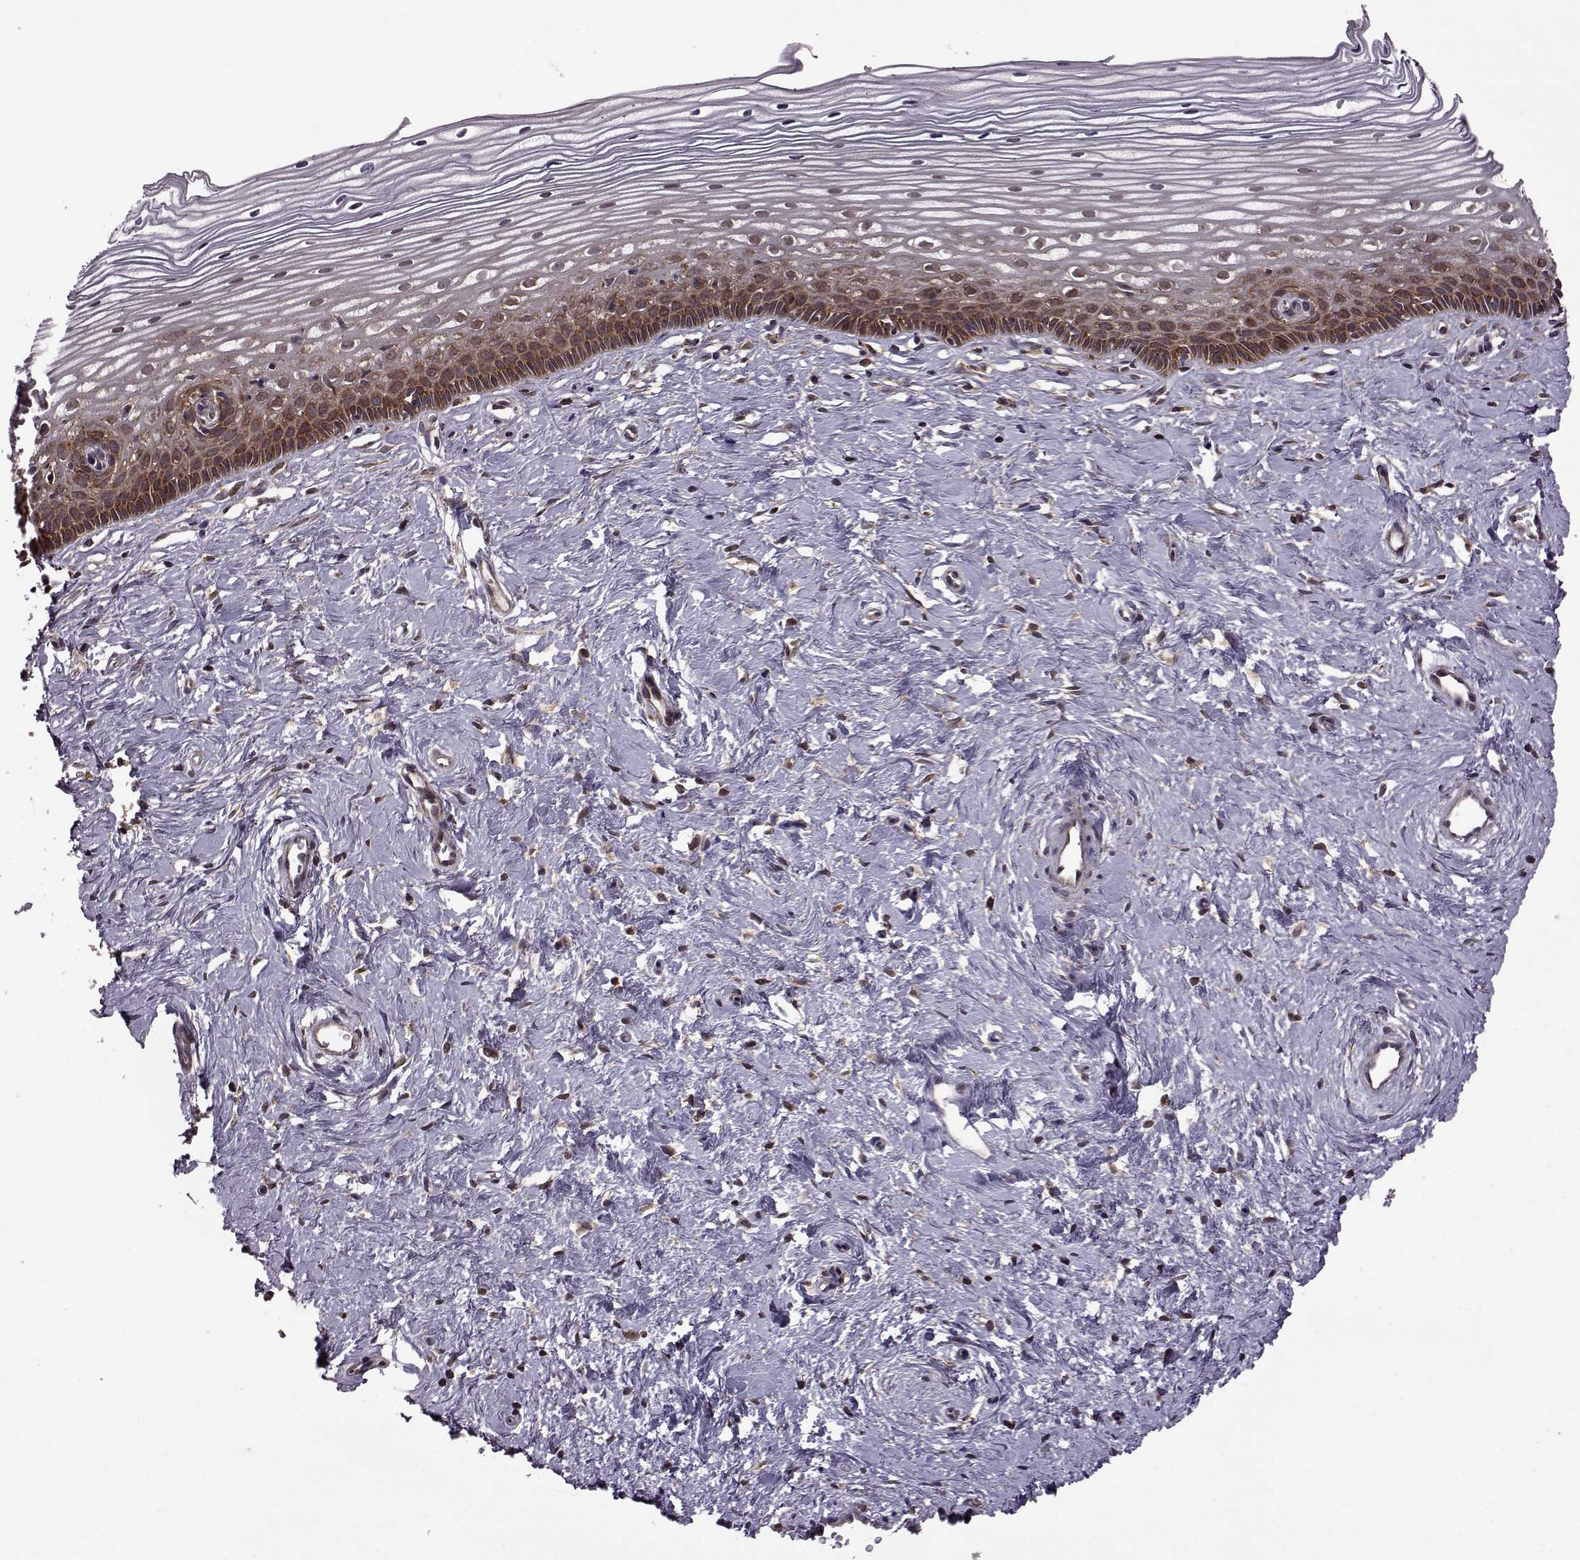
{"staining": {"intensity": "strong", "quantity": ">75%", "location": "cytoplasmic/membranous"}, "tissue": "cervix", "cell_type": "Glandular cells", "image_type": "normal", "snomed": [{"axis": "morphology", "description": "Normal tissue, NOS"}, {"axis": "topography", "description": "Cervix"}], "caption": "Immunohistochemical staining of unremarkable cervix demonstrates high levels of strong cytoplasmic/membranous staining in about >75% of glandular cells.", "gene": "URI1", "patient": {"sex": "female", "age": 40}}